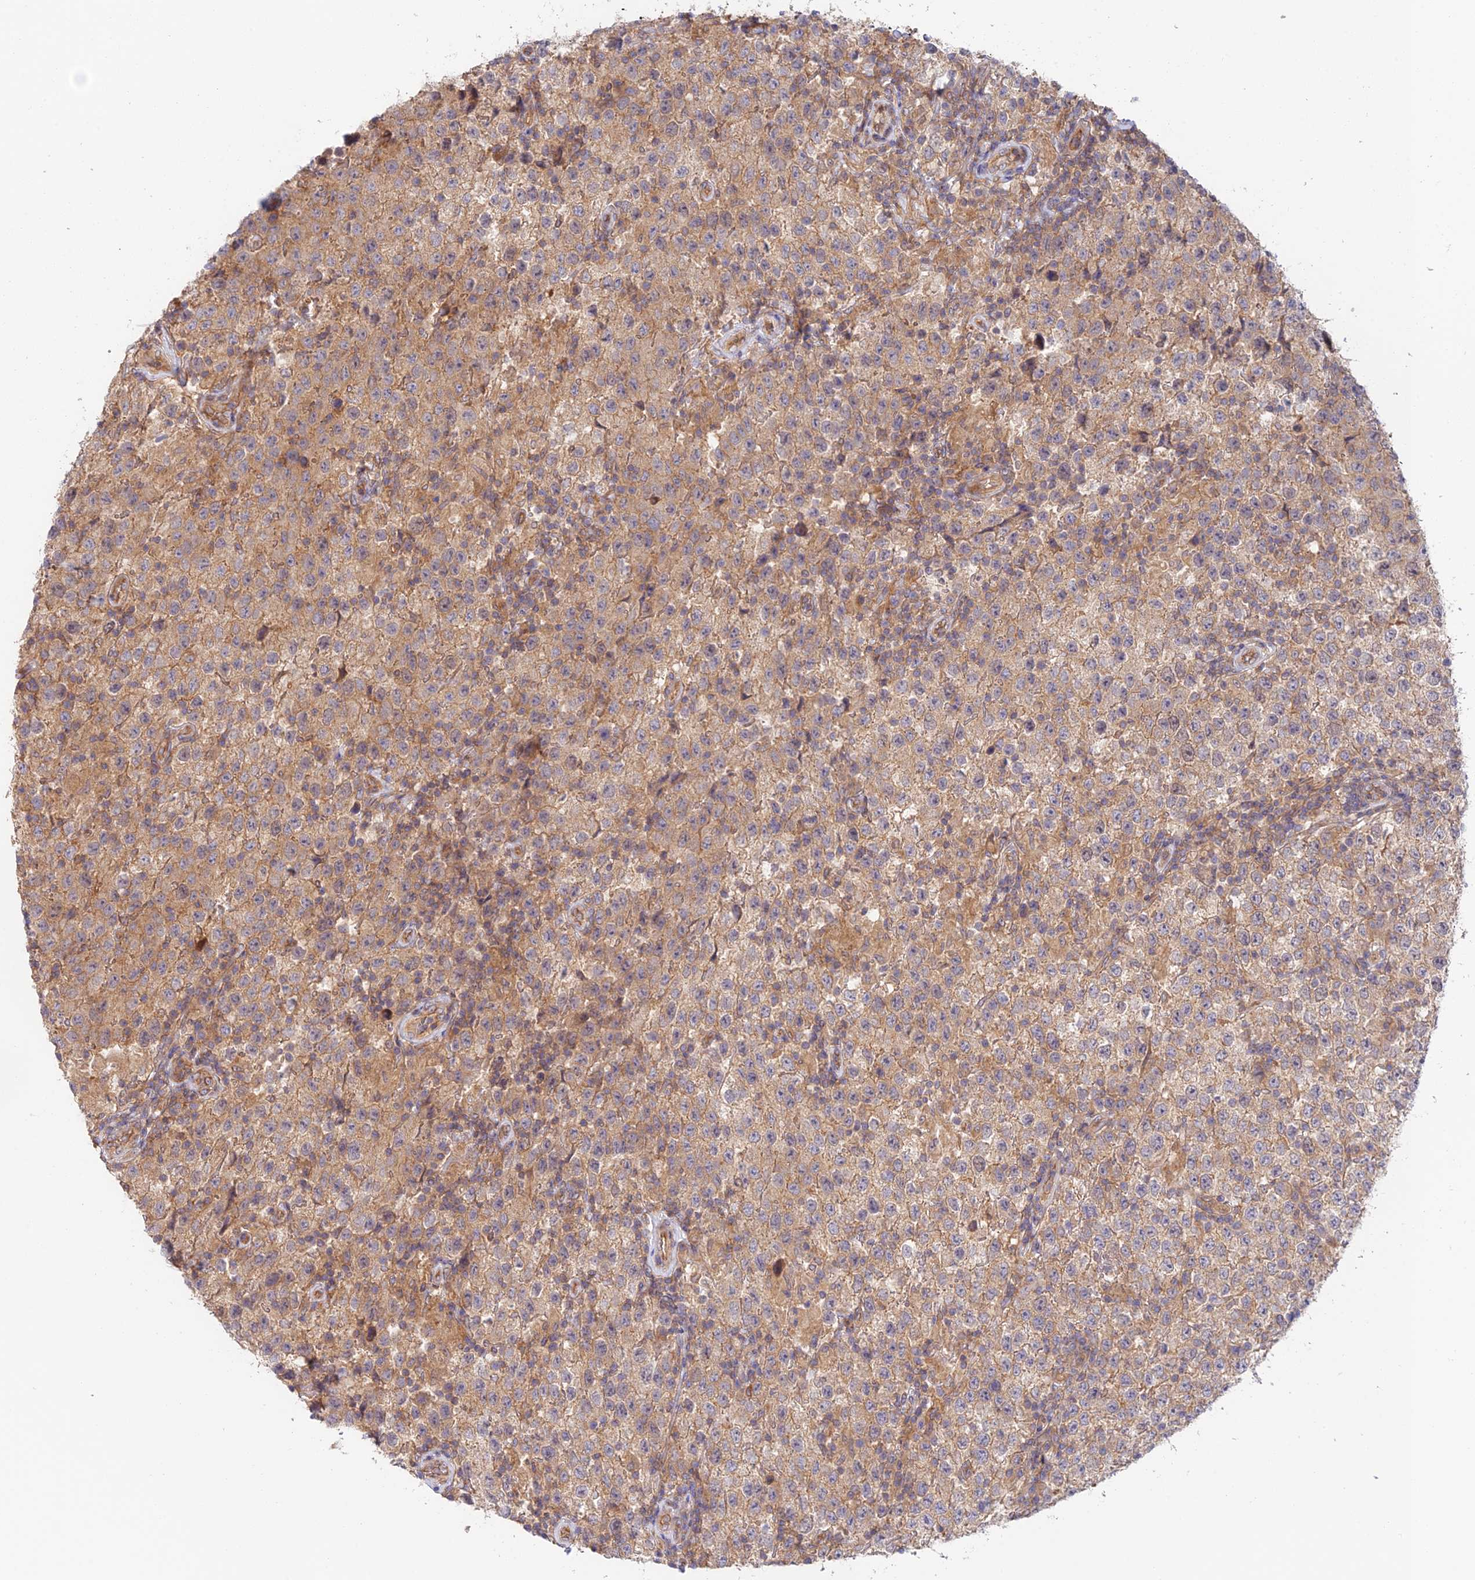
{"staining": {"intensity": "weak", "quantity": ">75%", "location": "cytoplasmic/membranous"}, "tissue": "testis cancer", "cell_type": "Tumor cells", "image_type": "cancer", "snomed": [{"axis": "morphology", "description": "Seminoma, NOS"}, {"axis": "morphology", "description": "Carcinoma, Embryonal, NOS"}, {"axis": "topography", "description": "Testis"}], "caption": "There is low levels of weak cytoplasmic/membranous staining in tumor cells of seminoma (testis), as demonstrated by immunohistochemical staining (brown color).", "gene": "MYO9A", "patient": {"sex": "male", "age": 41}}